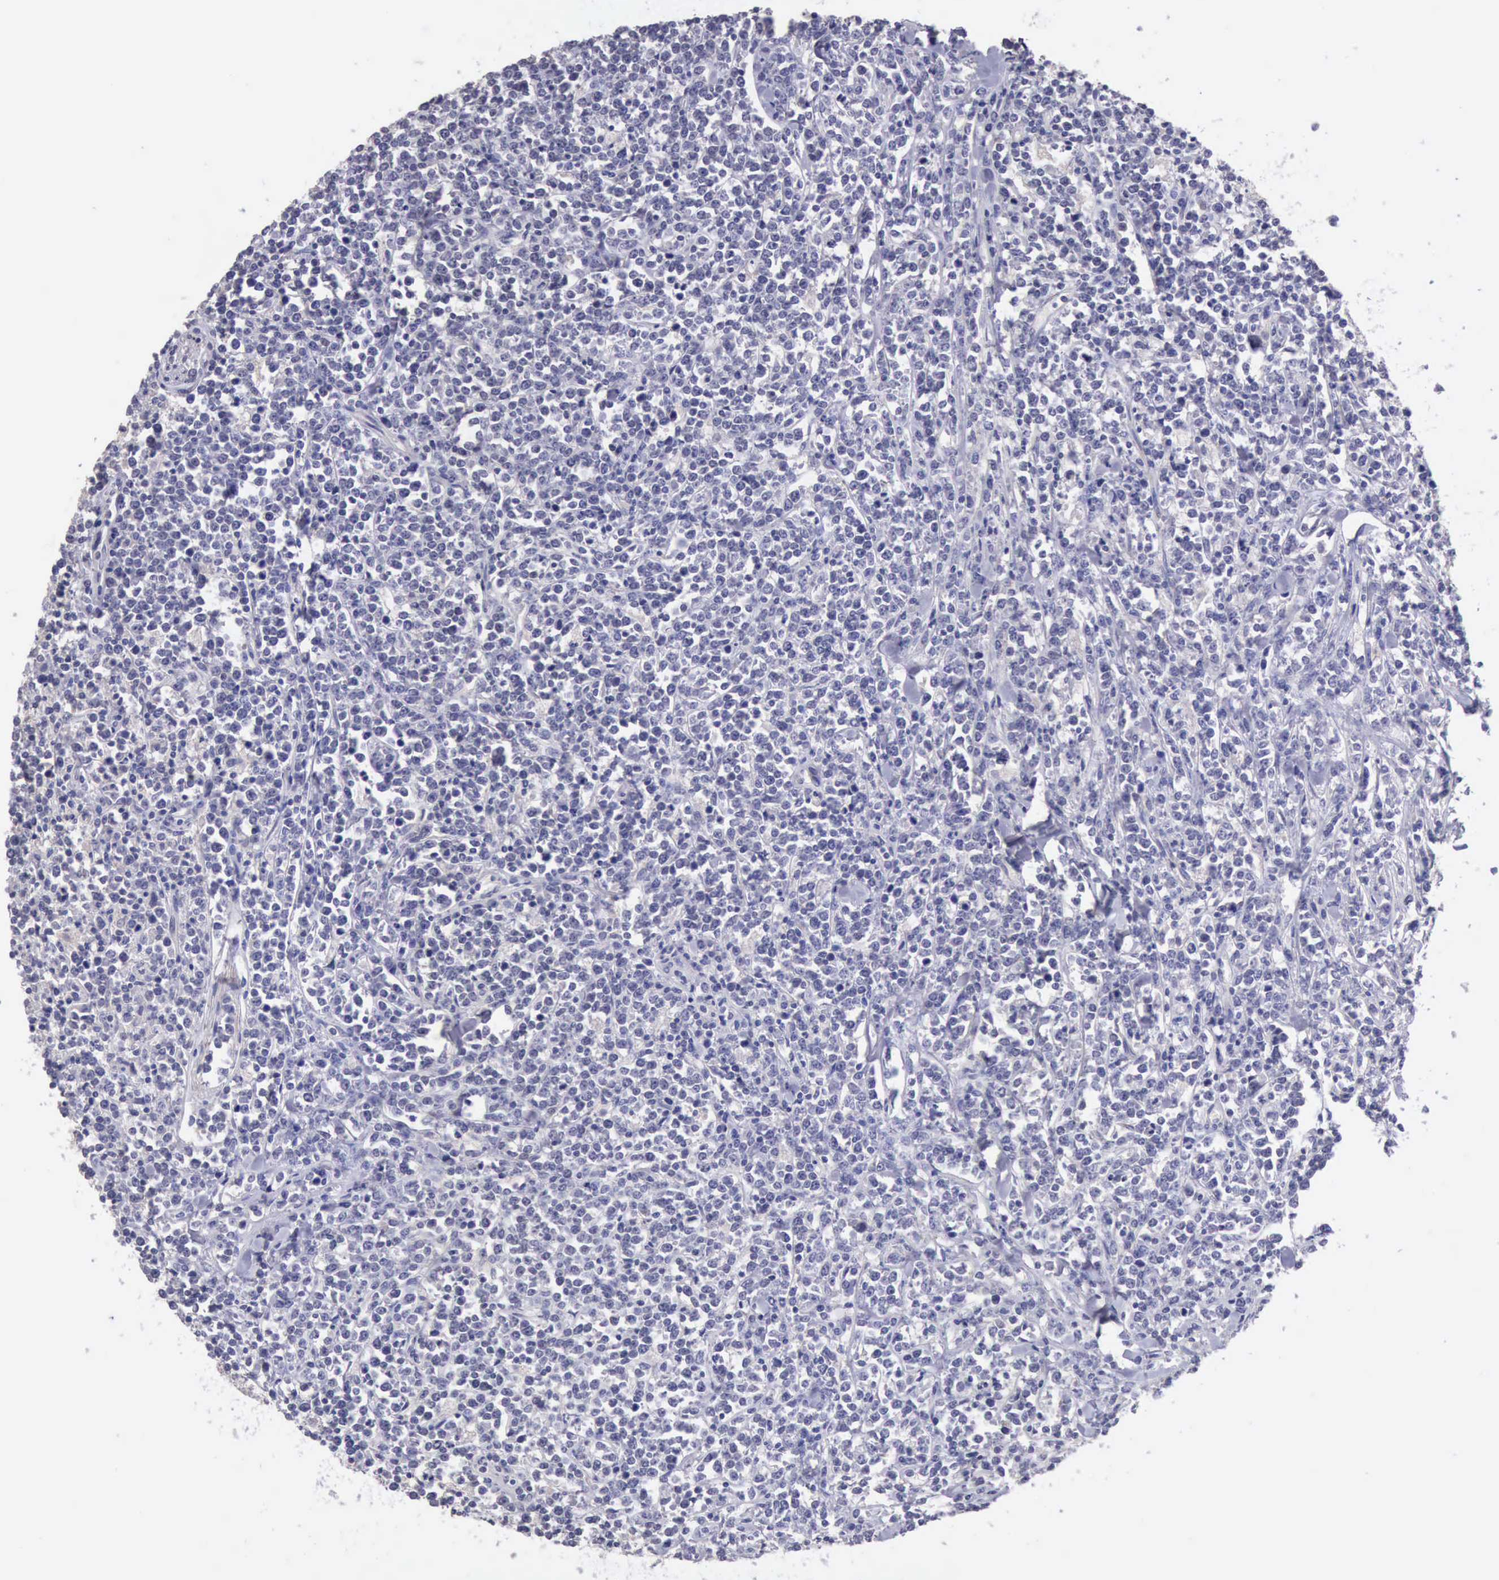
{"staining": {"intensity": "negative", "quantity": "none", "location": "none"}, "tissue": "lymphoma", "cell_type": "Tumor cells", "image_type": "cancer", "snomed": [{"axis": "morphology", "description": "Malignant lymphoma, non-Hodgkin's type, High grade"}, {"axis": "topography", "description": "Small intestine"}, {"axis": "topography", "description": "Colon"}], "caption": "DAB immunohistochemical staining of human high-grade malignant lymphoma, non-Hodgkin's type reveals no significant positivity in tumor cells.", "gene": "KCND1", "patient": {"sex": "male", "age": 8}}